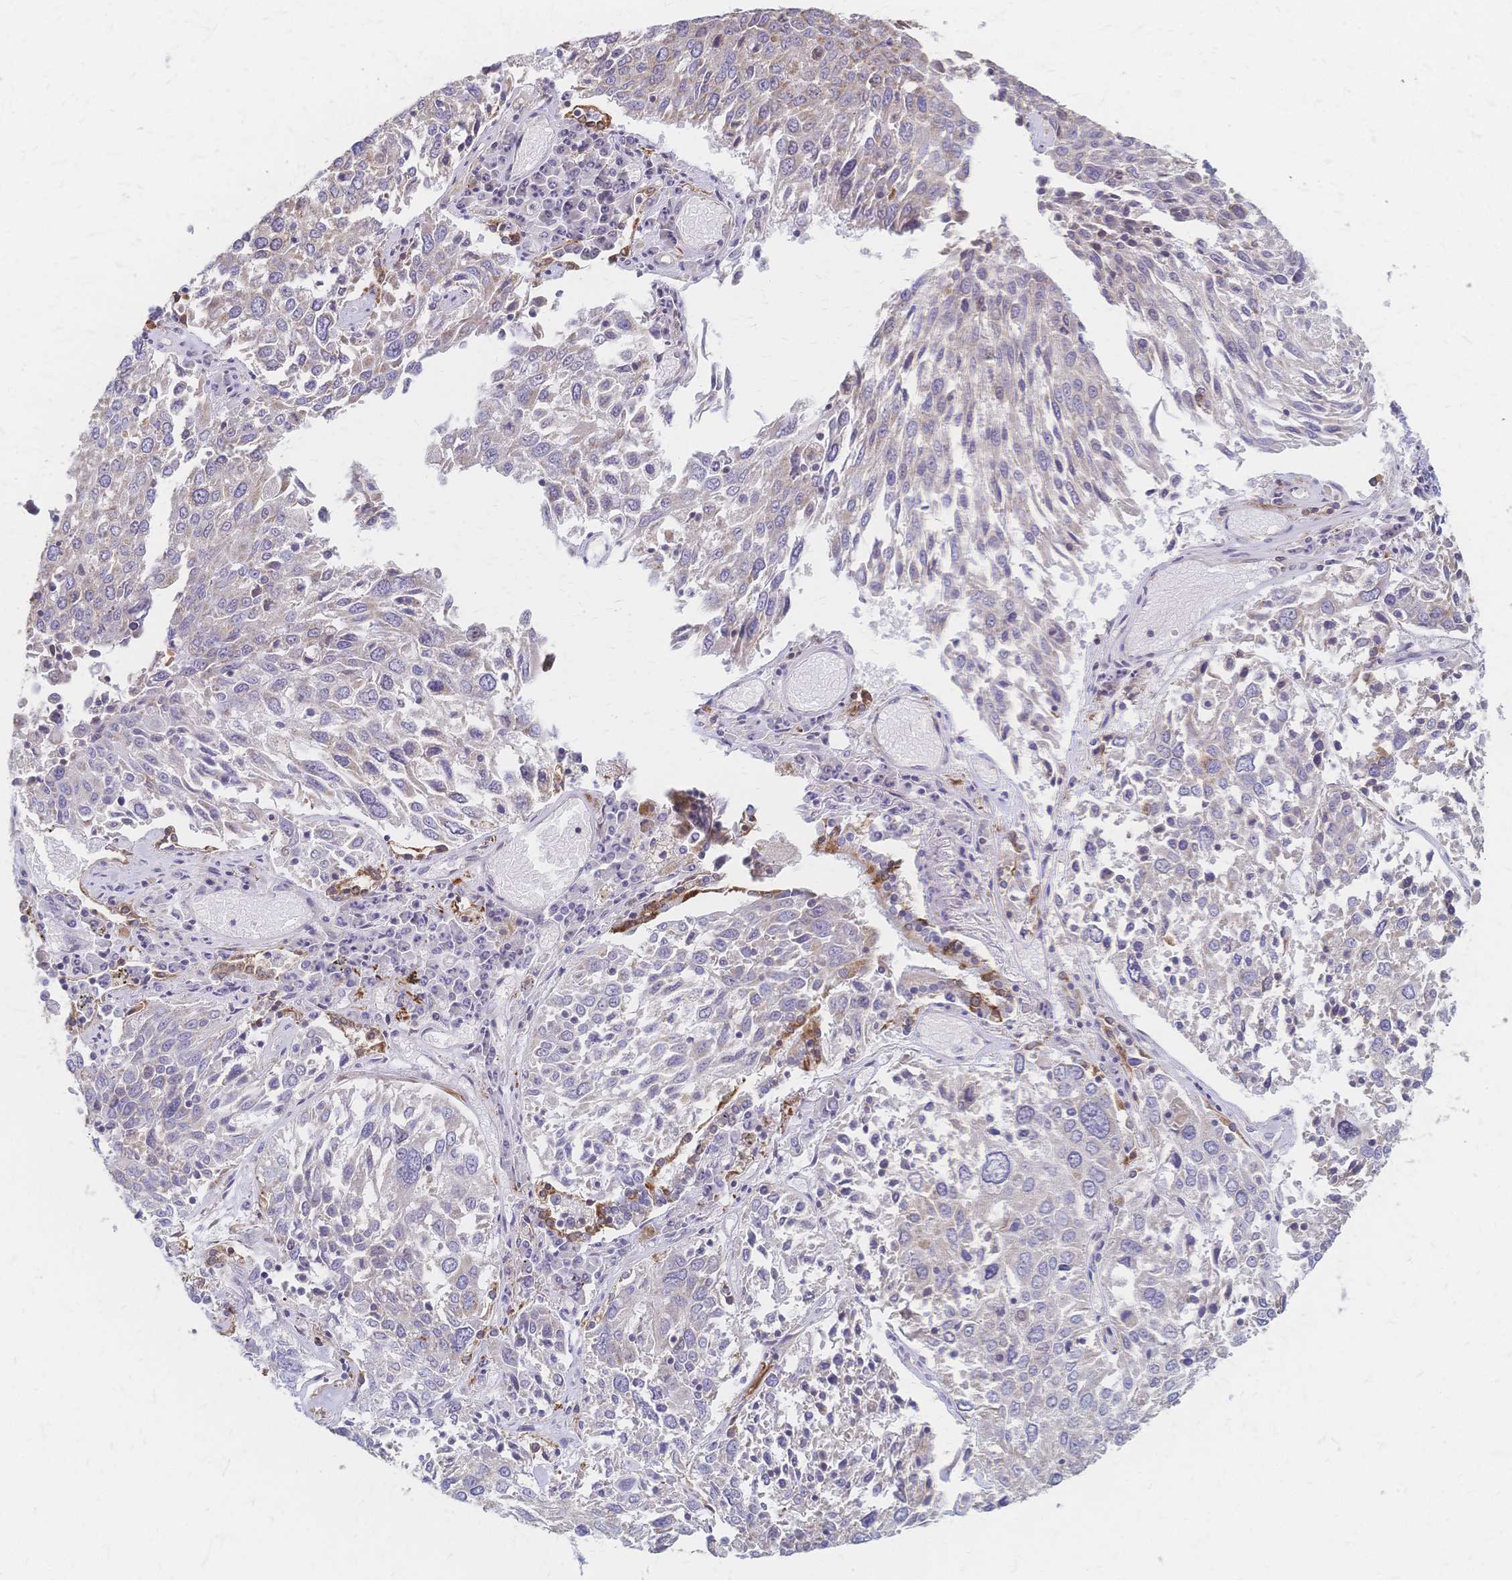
{"staining": {"intensity": "negative", "quantity": "none", "location": "none"}, "tissue": "lung cancer", "cell_type": "Tumor cells", "image_type": "cancer", "snomed": [{"axis": "morphology", "description": "Squamous cell carcinoma, NOS"}, {"axis": "topography", "description": "Lung"}], "caption": "This is an immunohistochemistry (IHC) image of human lung squamous cell carcinoma. There is no expression in tumor cells.", "gene": "CYB5A", "patient": {"sex": "male", "age": 65}}